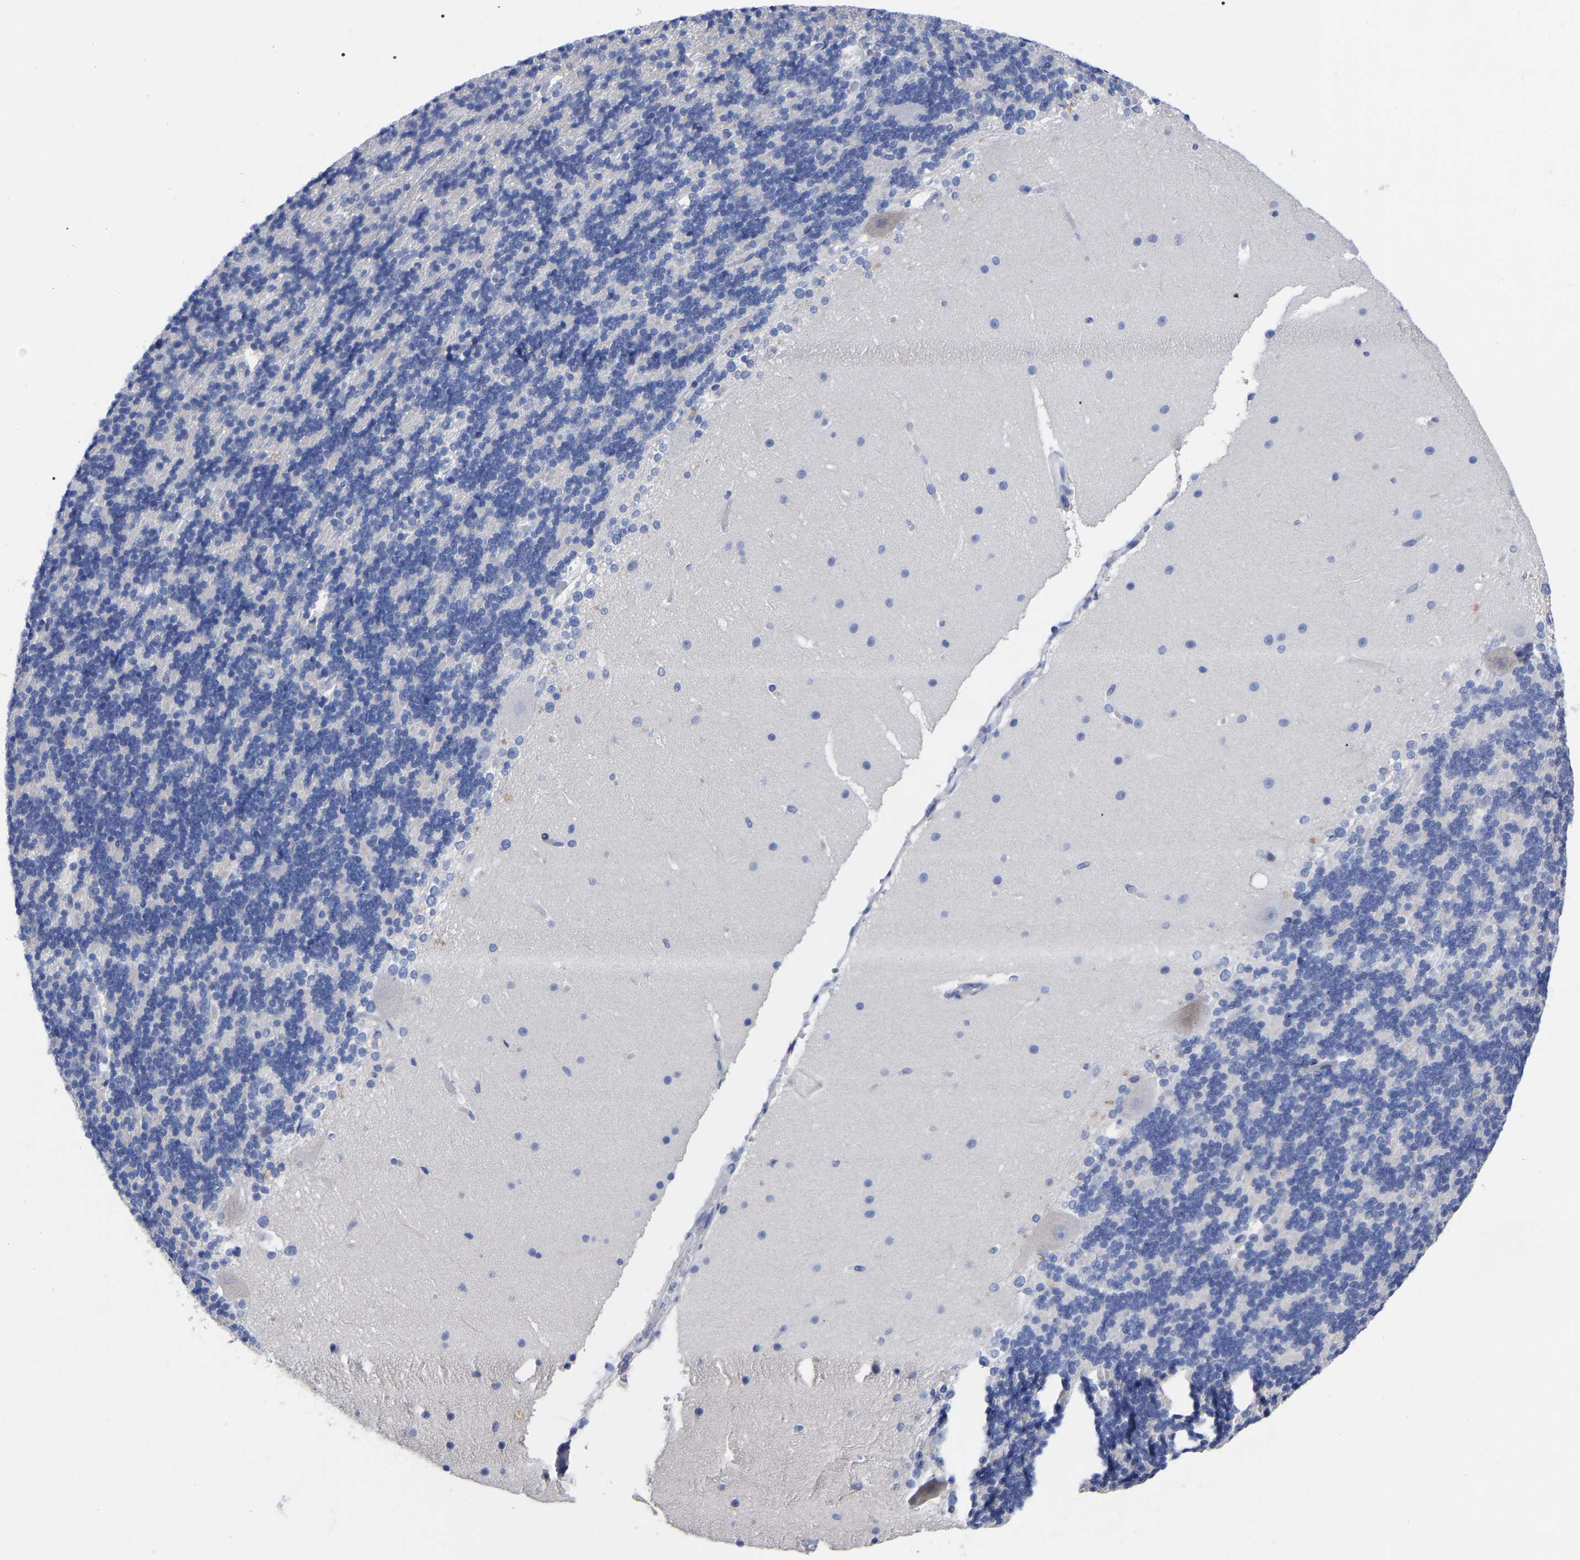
{"staining": {"intensity": "negative", "quantity": "none", "location": "none"}, "tissue": "cerebellum", "cell_type": "Cells in granular layer", "image_type": "normal", "snomed": [{"axis": "morphology", "description": "Normal tissue, NOS"}, {"axis": "topography", "description": "Cerebellum"}], "caption": "Human cerebellum stained for a protein using immunohistochemistry demonstrates no positivity in cells in granular layer.", "gene": "ANXA13", "patient": {"sex": "female", "age": 19}}